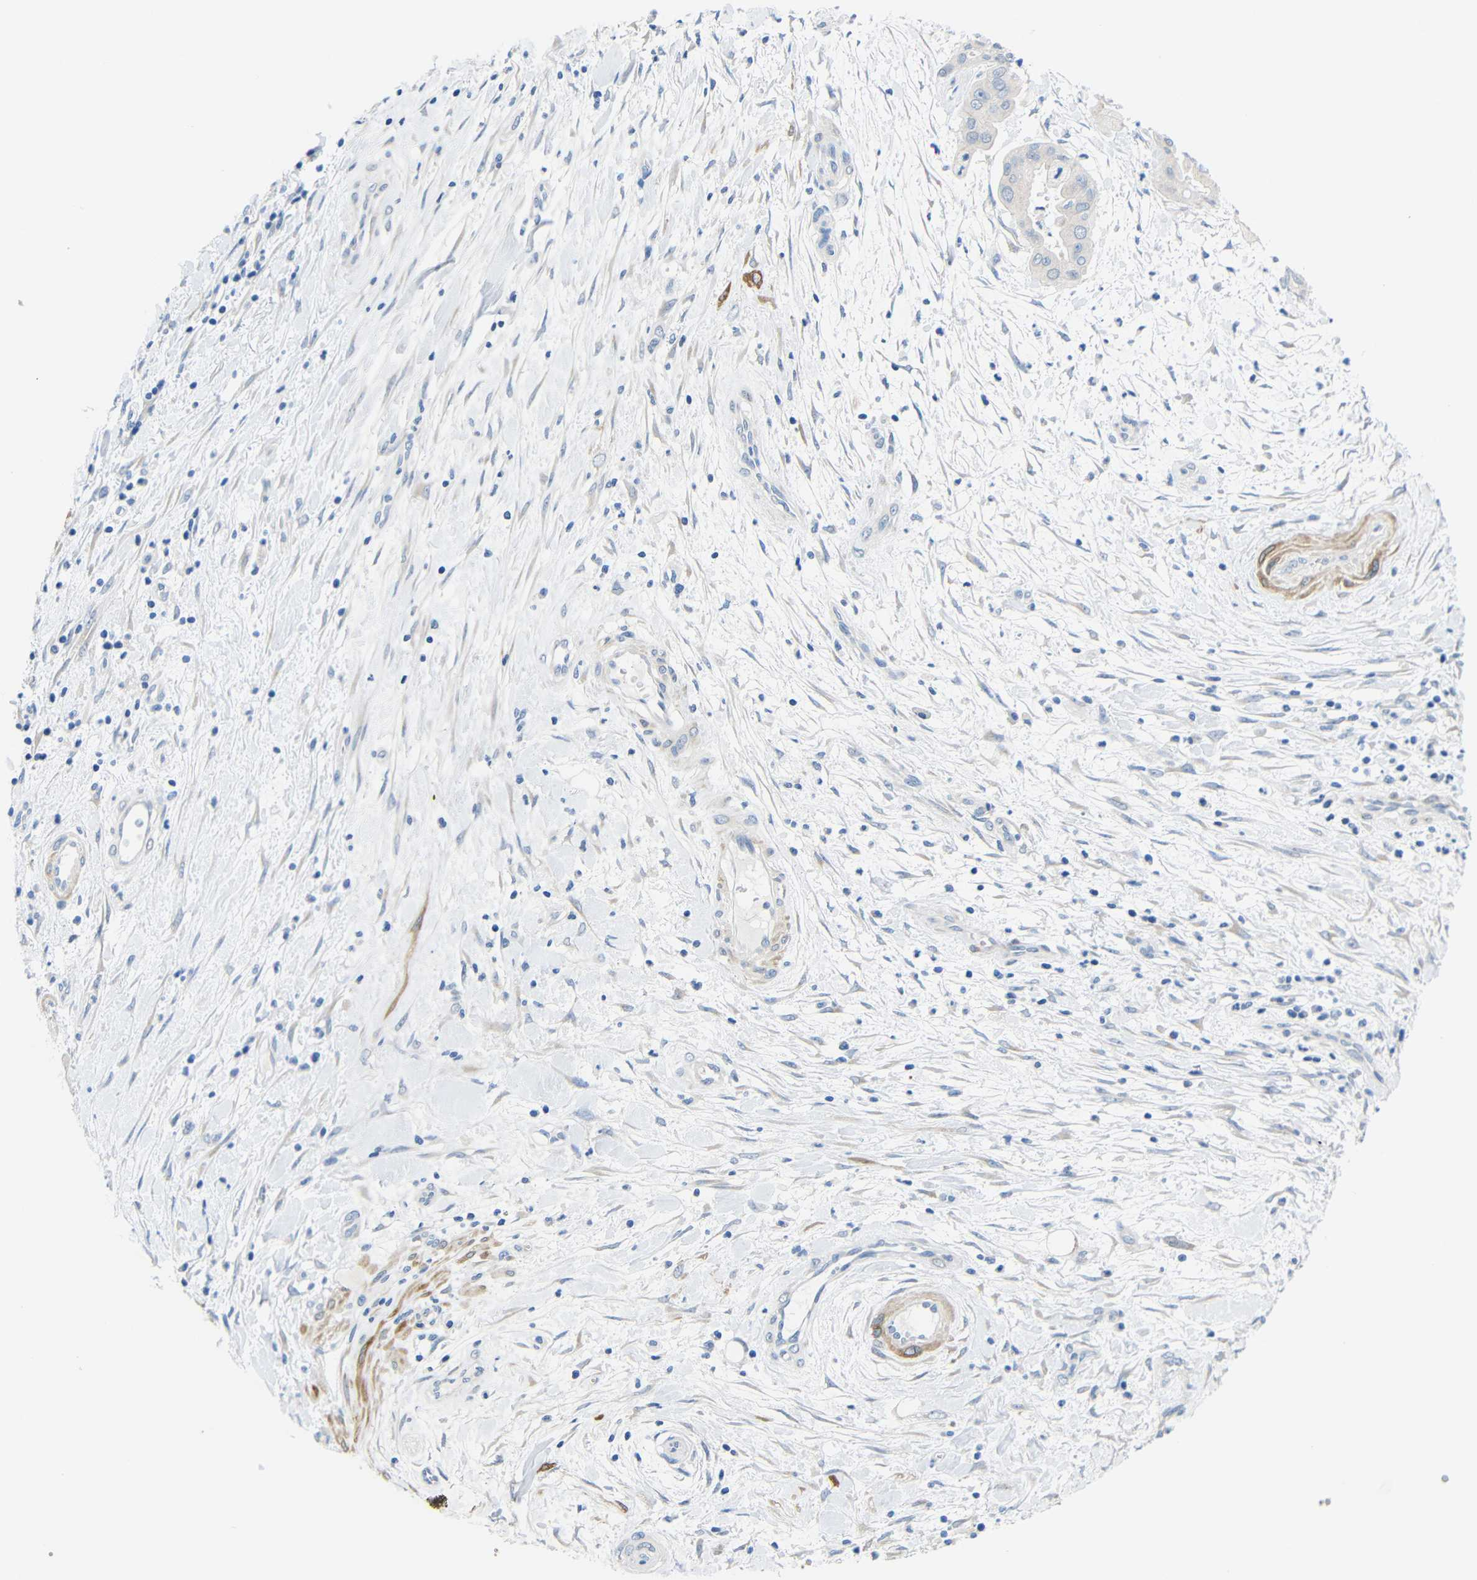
{"staining": {"intensity": "negative", "quantity": "none", "location": "none"}, "tissue": "pancreatic cancer", "cell_type": "Tumor cells", "image_type": "cancer", "snomed": [{"axis": "morphology", "description": "Adenocarcinoma, NOS"}, {"axis": "topography", "description": "Pancreas"}], "caption": "Immunohistochemistry (IHC) of human adenocarcinoma (pancreatic) shows no positivity in tumor cells.", "gene": "NEGR1", "patient": {"sex": "female", "age": 75}}